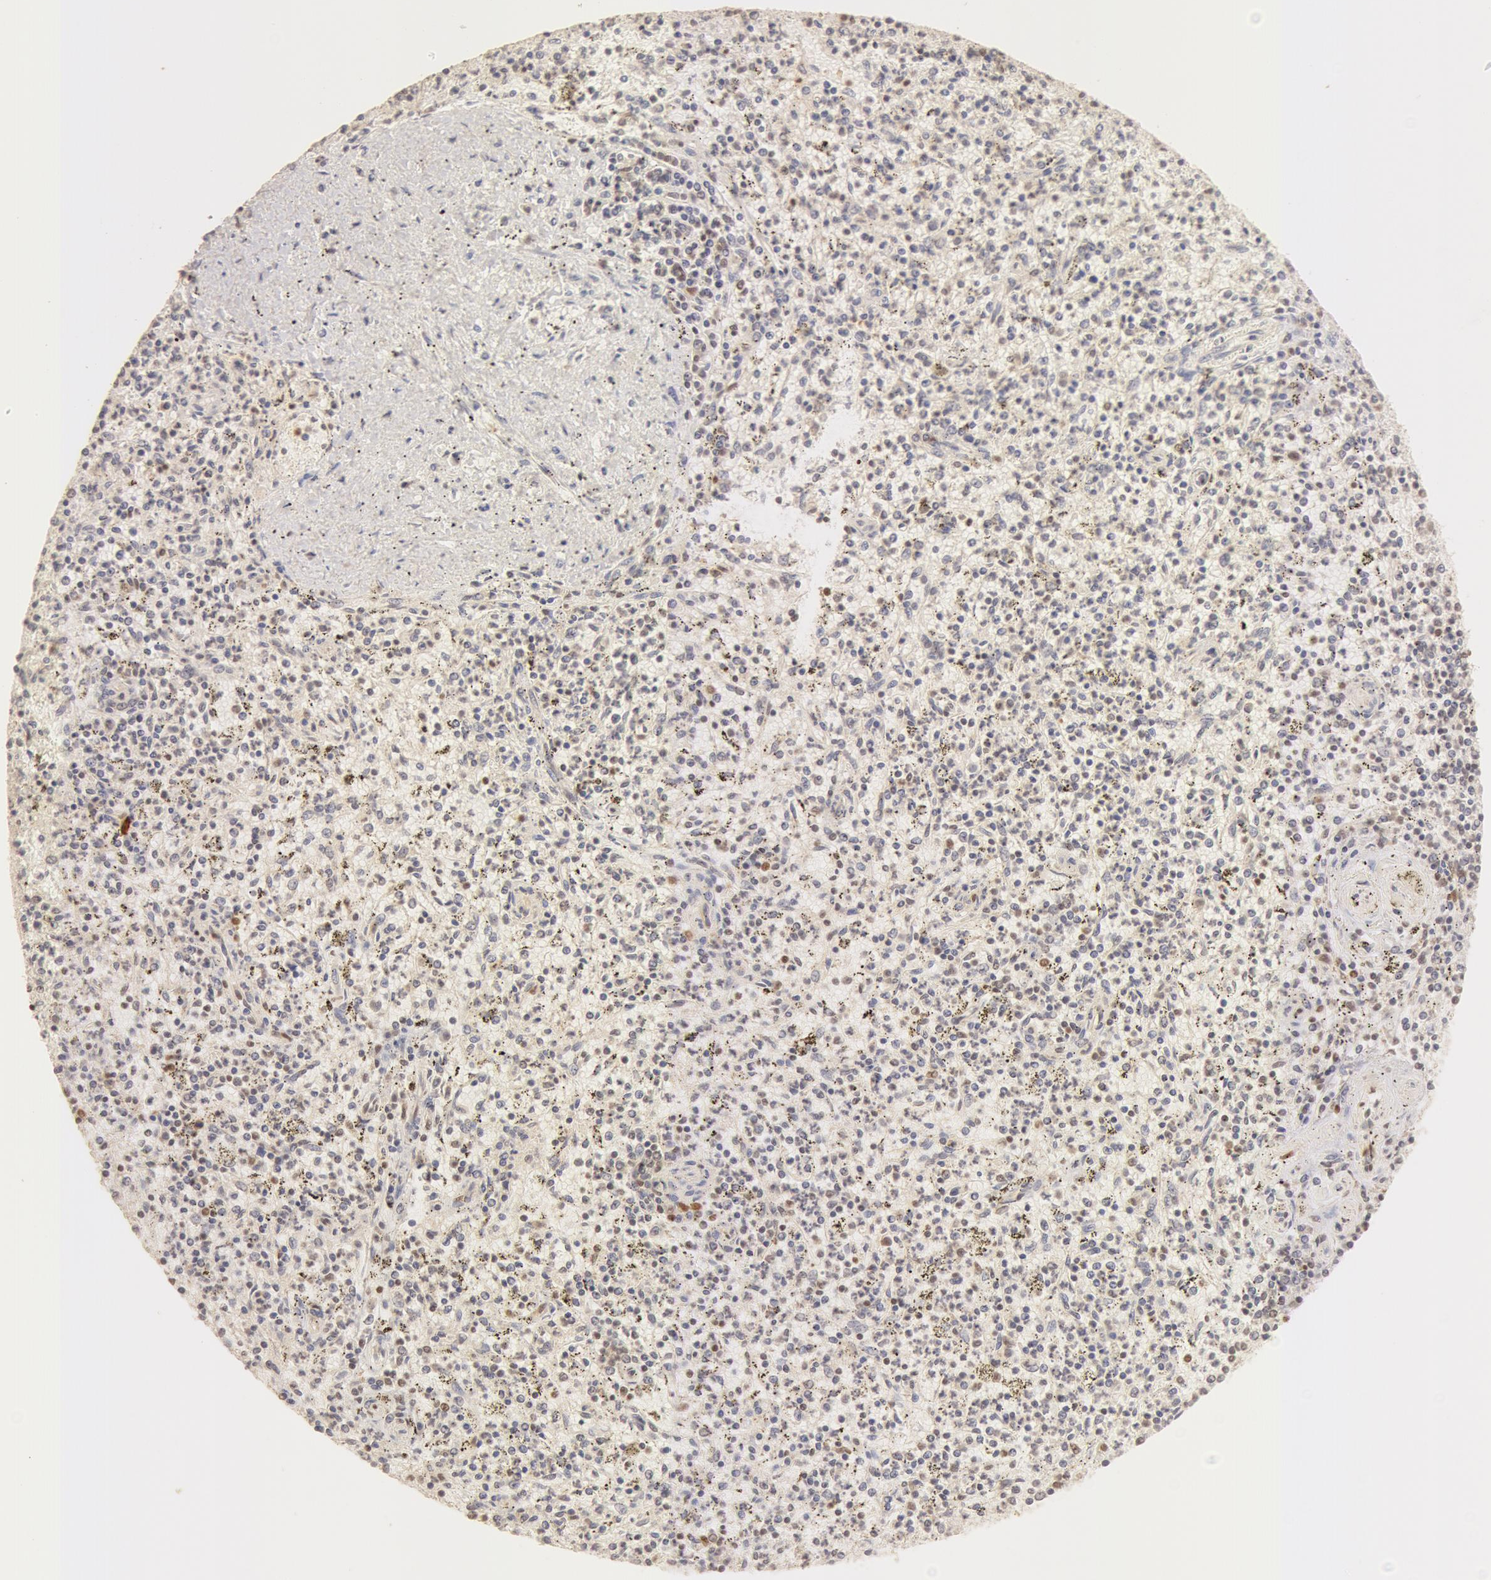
{"staining": {"intensity": "moderate", "quantity": ">75%", "location": "nuclear"}, "tissue": "spleen", "cell_type": "Cells in red pulp", "image_type": "normal", "snomed": [{"axis": "morphology", "description": "Normal tissue, NOS"}, {"axis": "topography", "description": "Spleen"}], "caption": "Moderate nuclear staining for a protein is appreciated in about >75% of cells in red pulp of normal spleen using immunohistochemistry.", "gene": "SNRNP70", "patient": {"sex": "male", "age": 72}}